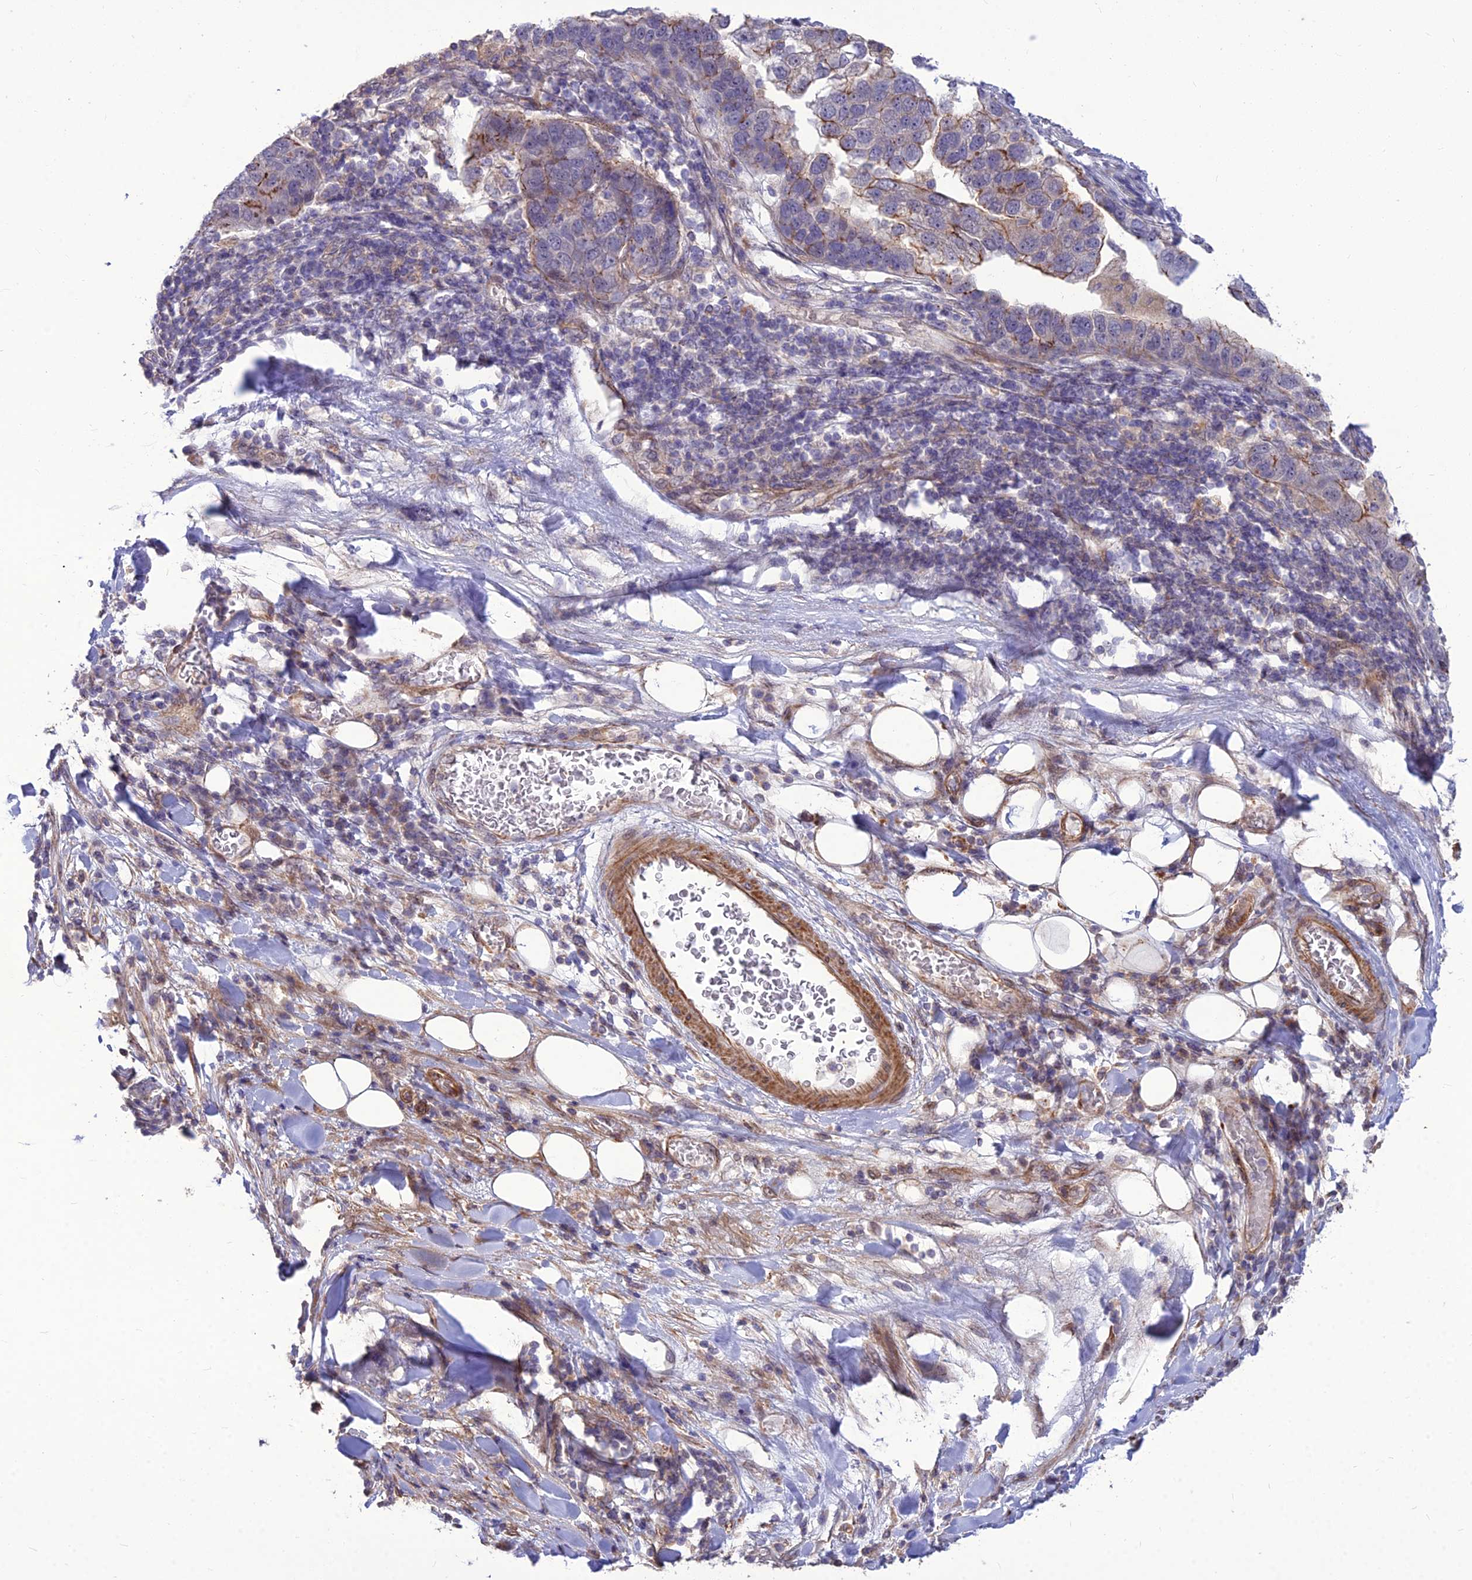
{"staining": {"intensity": "moderate", "quantity": "<25%", "location": "cytoplasmic/membranous"}, "tissue": "pancreatic cancer", "cell_type": "Tumor cells", "image_type": "cancer", "snomed": [{"axis": "morphology", "description": "Adenocarcinoma, NOS"}, {"axis": "topography", "description": "Pancreas"}], "caption": "Immunohistochemical staining of pancreatic cancer exhibits moderate cytoplasmic/membranous protein positivity in about <25% of tumor cells.", "gene": "TSPYL2", "patient": {"sex": "female", "age": 61}}